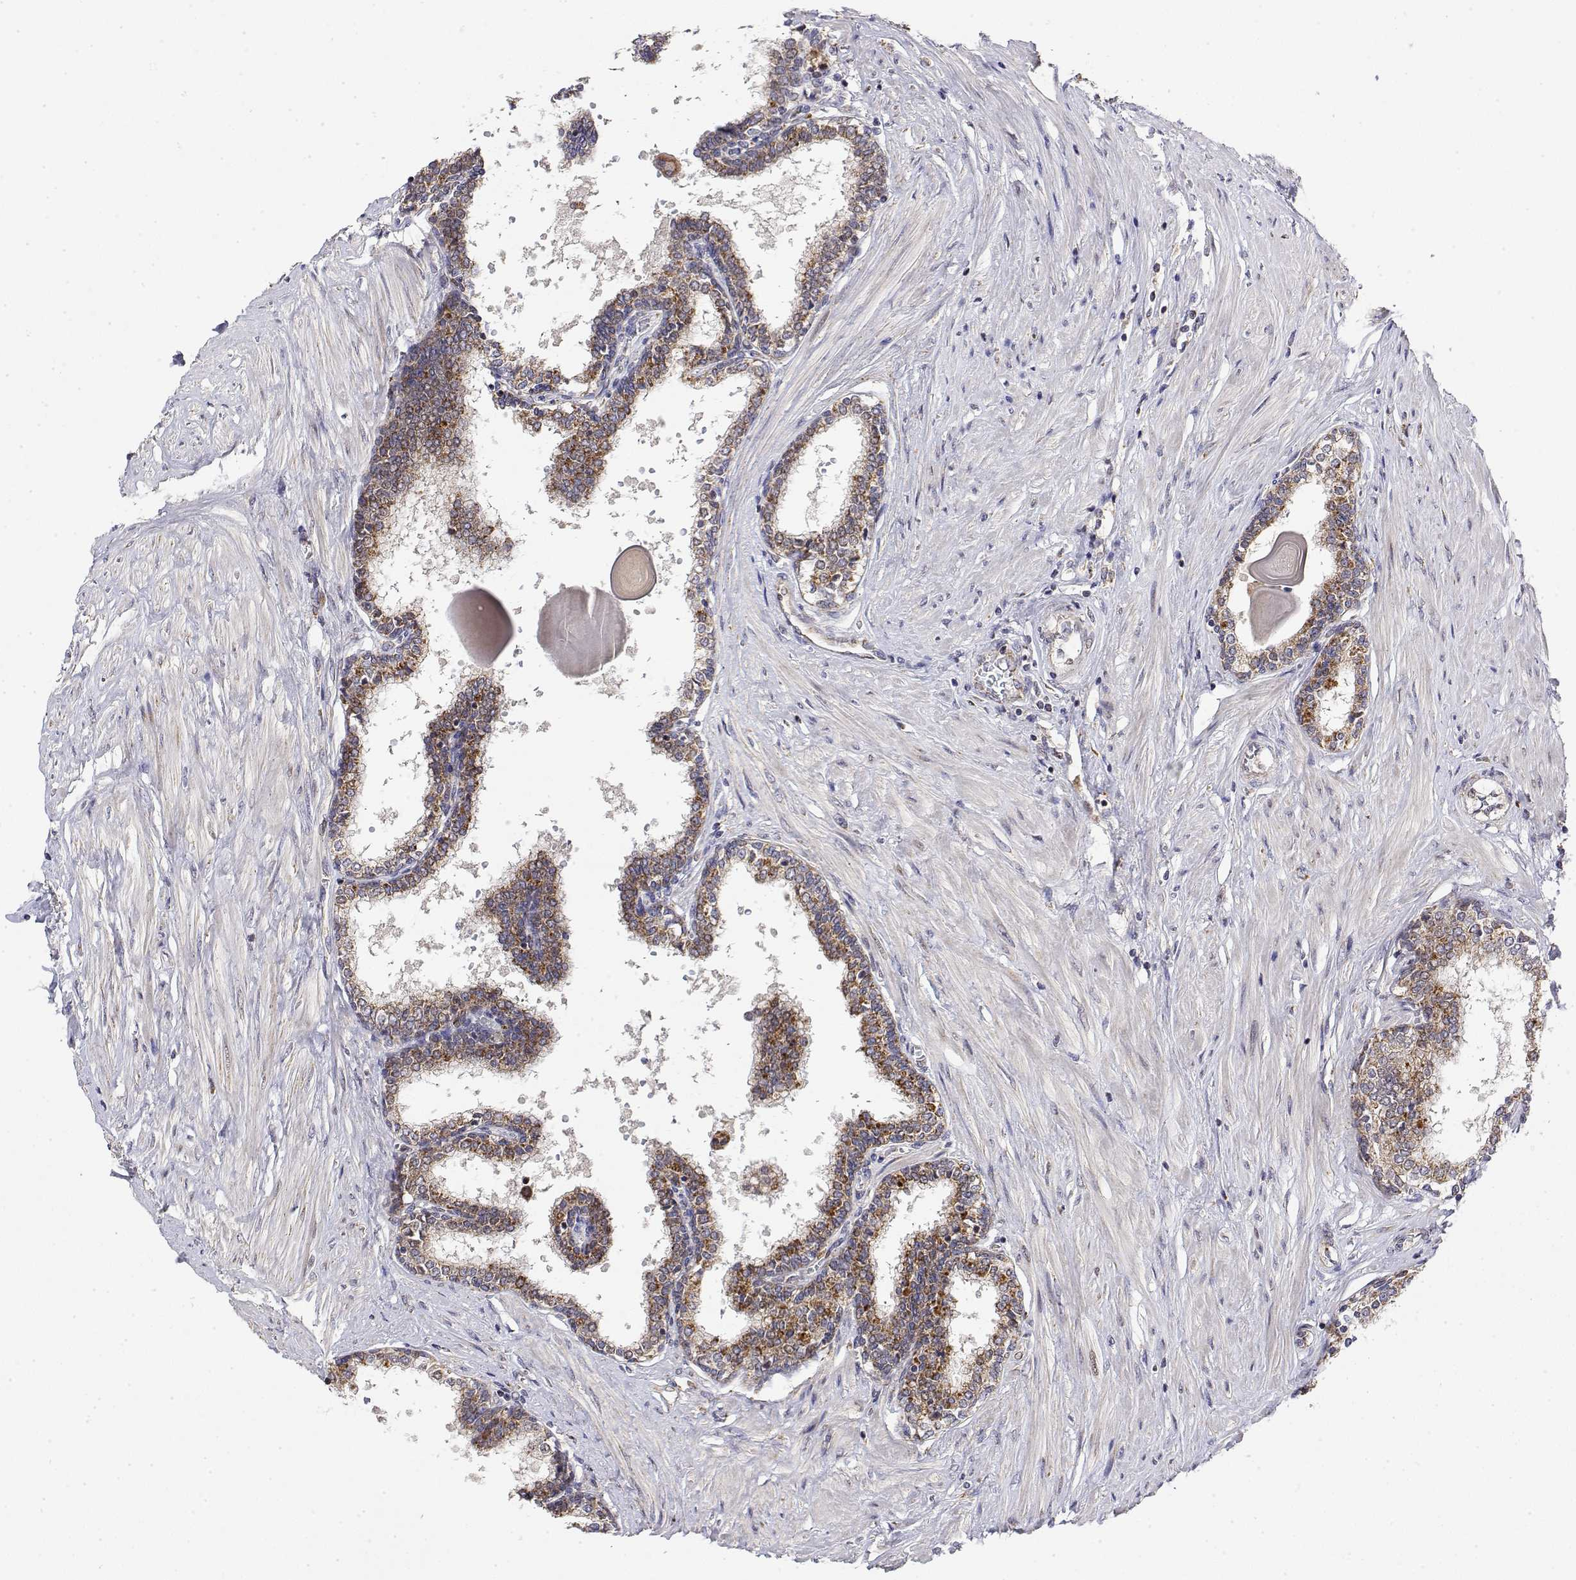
{"staining": {"intensity": "moderate", "quantity": "25%-75%", "location": "cytoplasmic/membranous"}, "tissue": "prostate", "cell_type": "Glandular cells", "image_type": "normal", "snomed": [{"axis": "morphology", "description": "Normal tissue, NOS"}, {"axis": "topography", "description": "Prostate"}], "caption": "An immunohistochemistry histopathology image of unremarkable tissue is shown. Protein staining in brown shows moderate cytoplasmic/membranous positivity in prostate within glandular cells. Immunohistochemistry stains the protein of interest in brown and the nuclei are stained blue.", "gene": "GADD45GIP1", "patient": {"sex": "male", "age": 55}}